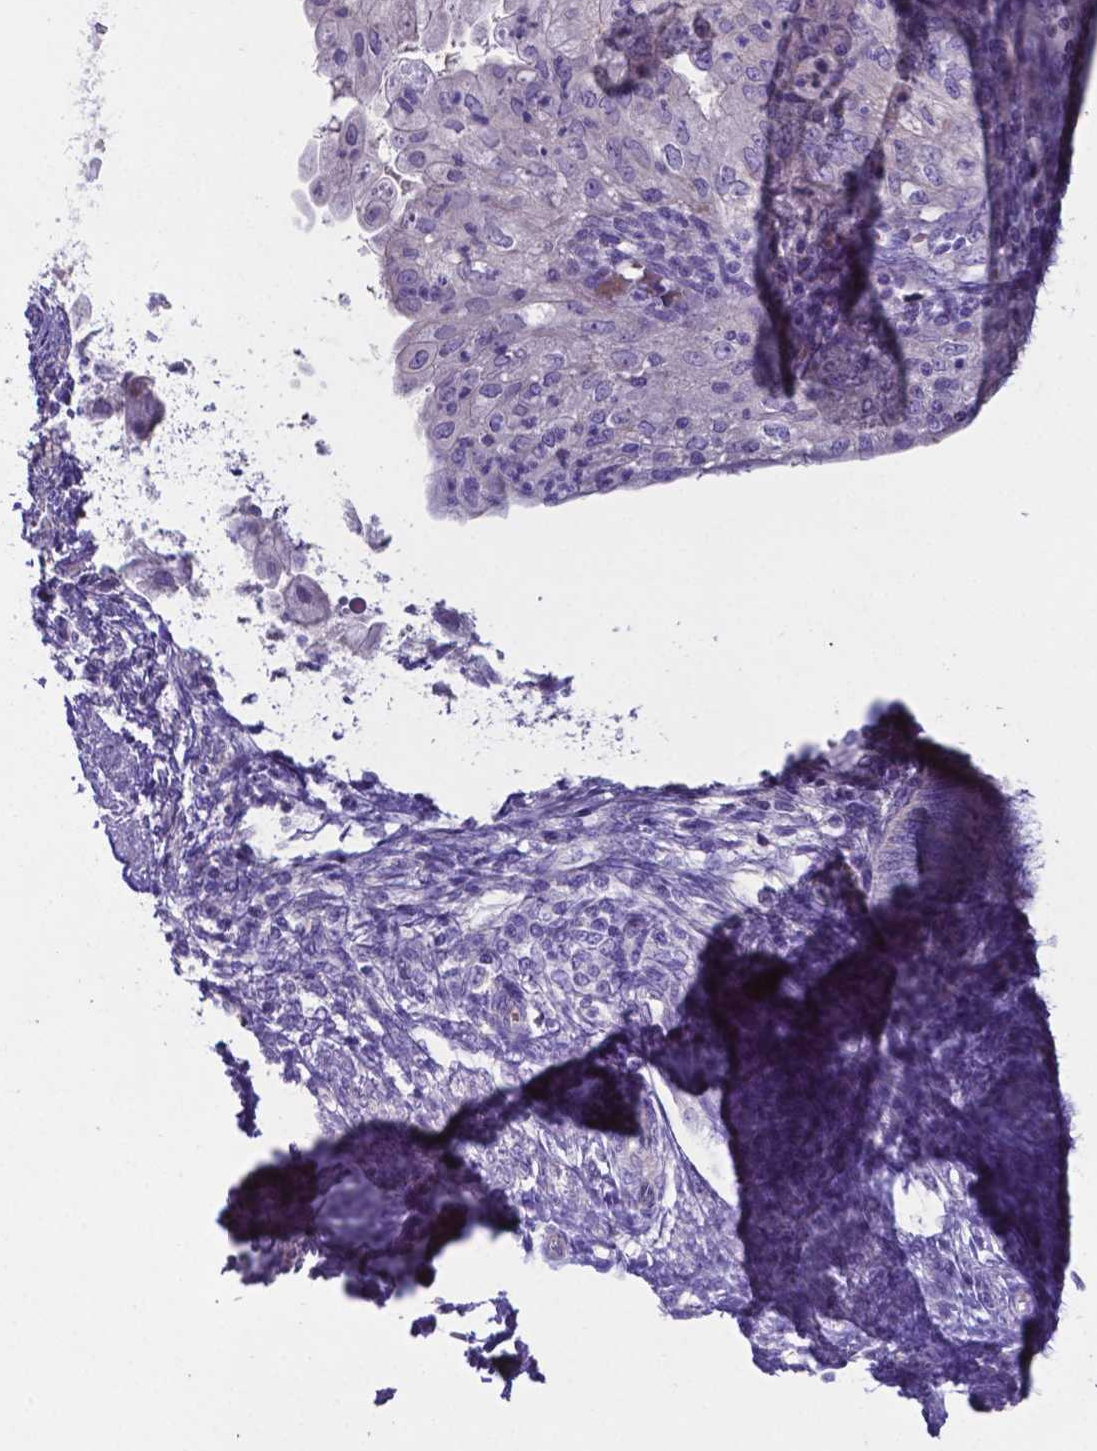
{"staining": {"intensity": "negative", "quantity": "none", "location": "none"}, "tissue": "endometrial cancer", "cell_type": "Tumor cells", "image_type": "cancer", "snomed": [{"axis": "morphology", "description": "Adenocarcinoma, NOS"}, {"axis": "topography", "description": "Endometrium"}], "caption": "Immunohistochemistry photomicrograph of endometrial cancer (adenocarcinoma) stained for a protein (brown), which displays no positivity in tumor cells. (Stains: DAB (3,3'-diaminobenzidine) IHC with hematoxylin counter stain, Microscopy: brightfield microscopy at high magnification).", "gene": "TYRO3", "patient": {"sex": "female", "age": 68}}